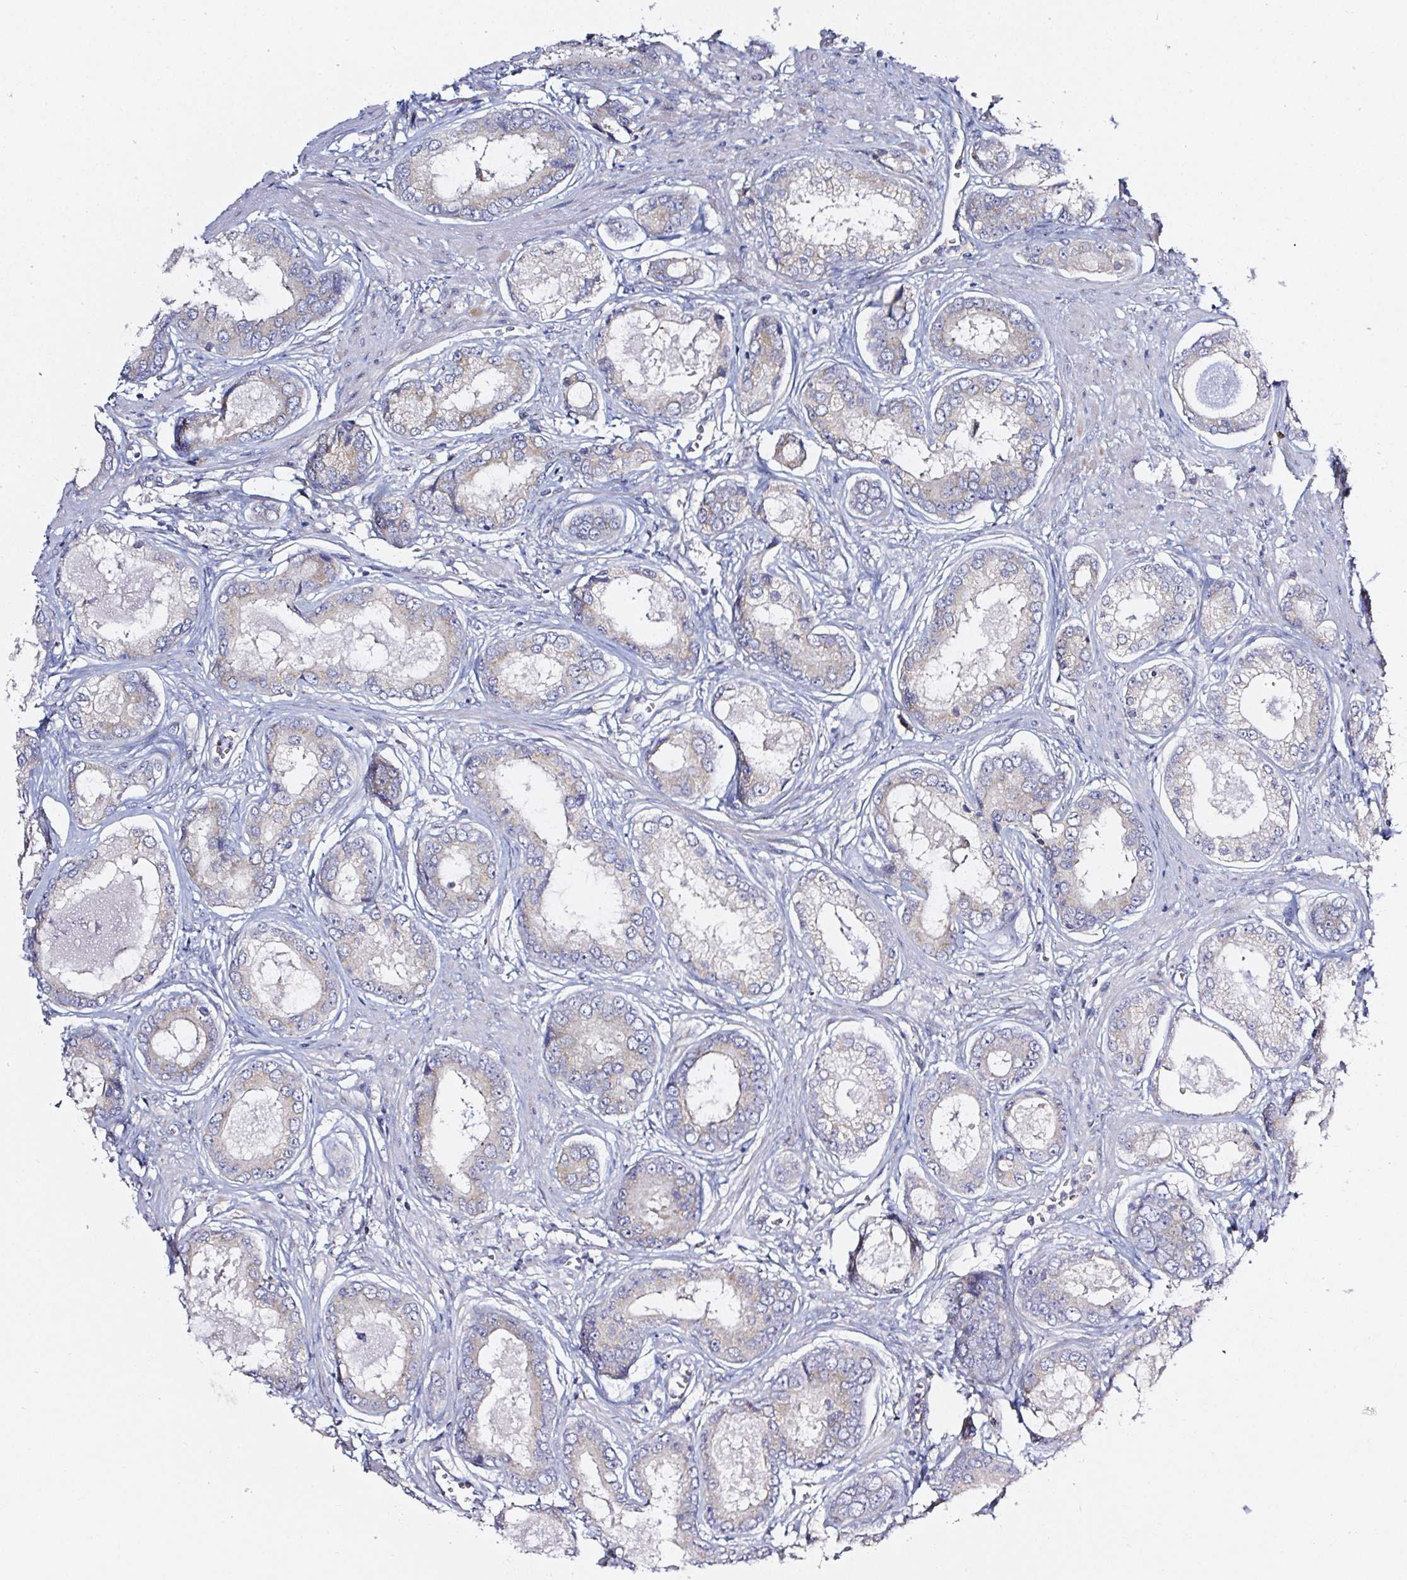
{"staining": {"intensity": "weak", "quantity": "<25%", "location": "cytoplasmic/membranous"}, "tissue": "prostate cancer", "cell_type": "Tumor cells", "image_type": "cancer", "snomed": [{"axis": "morphology", "description": "Adenocarcinoma, Low grade"}, {"axis": "topography", "description": "Prostate"}], "caption": "This is an IHC micrograph of prostate cancer. There is no positivity in tumor cells.", "gene": "MLX", "patient": {"sex": "male", "age": 68}}